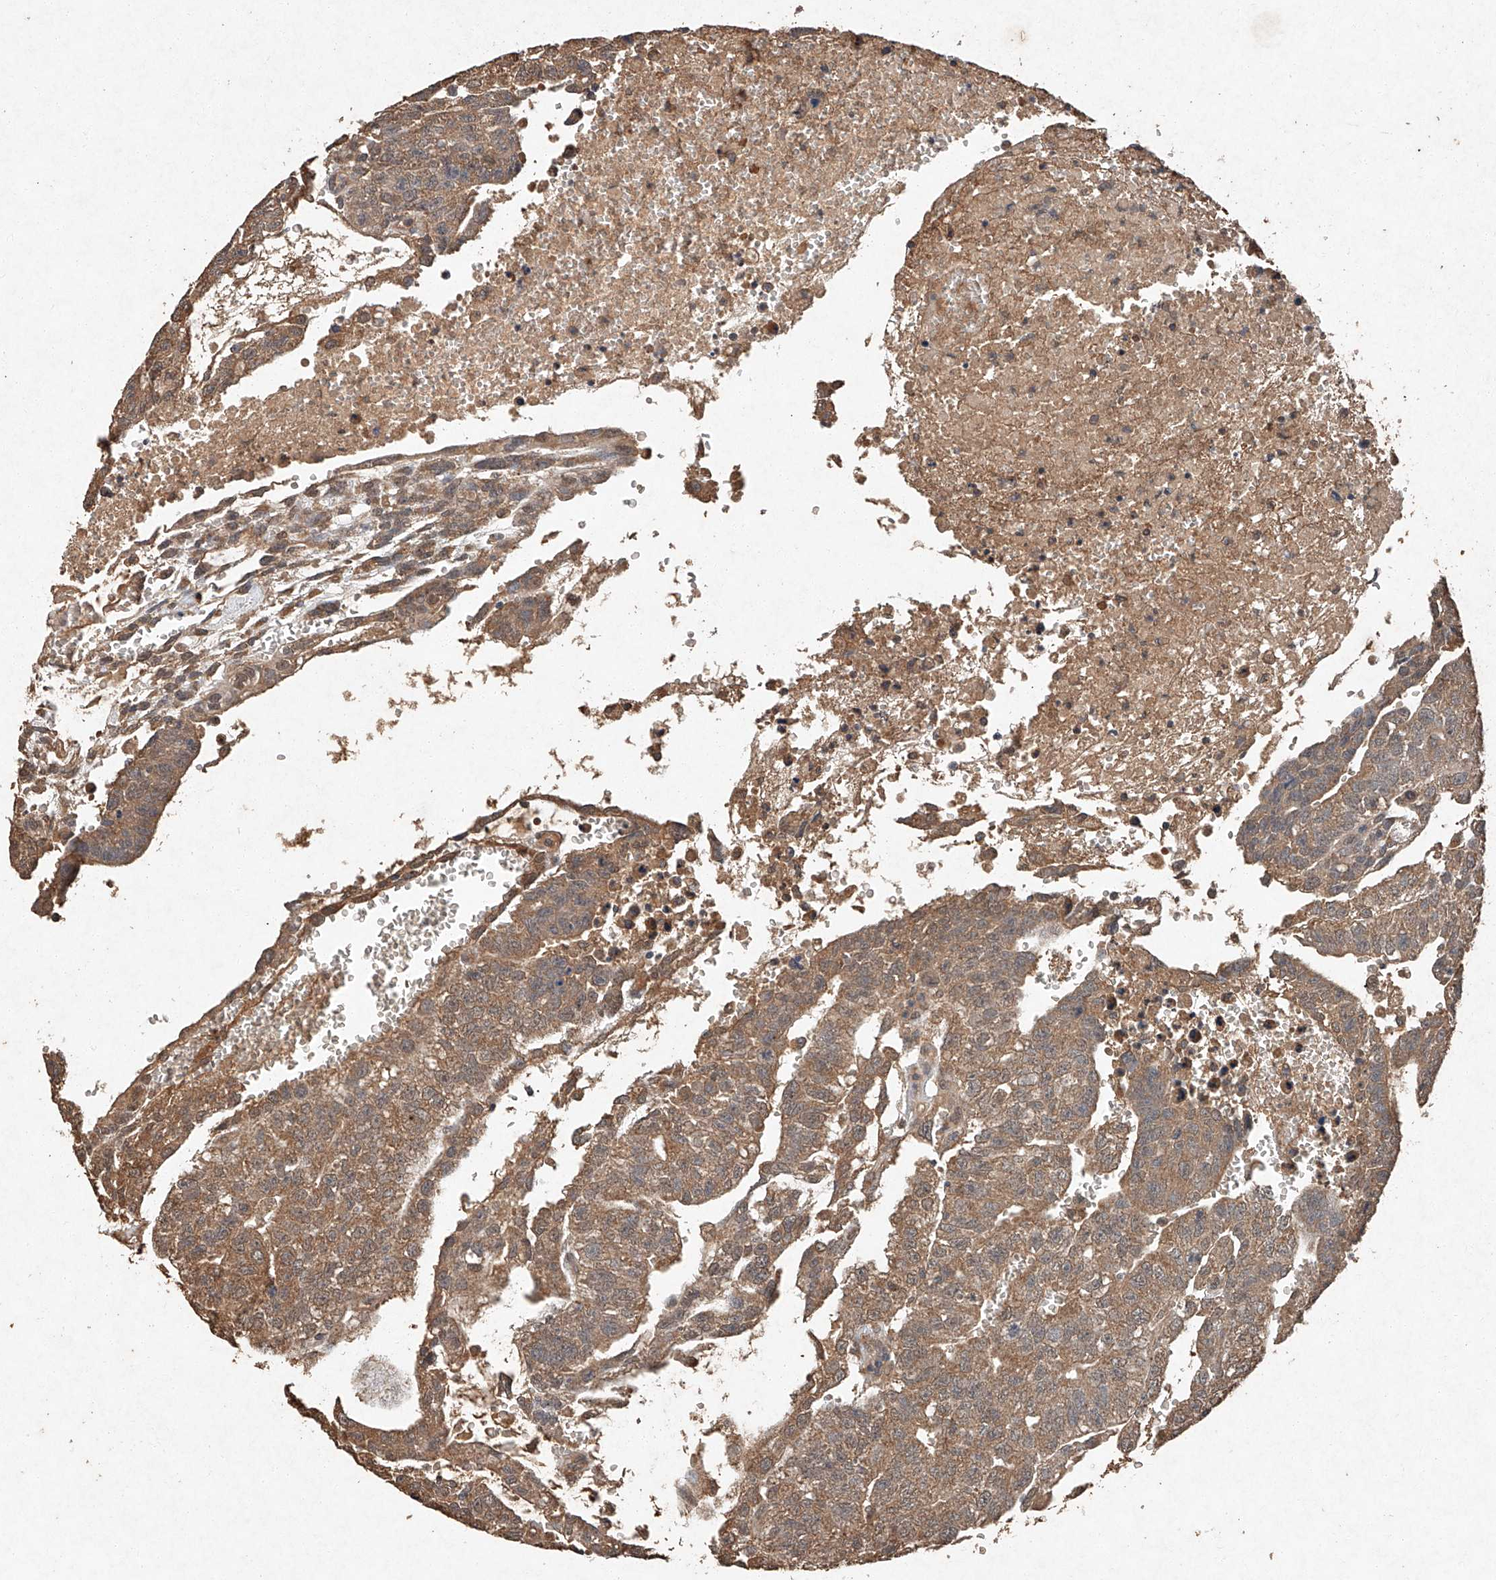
{"staining": {"intensity": "moderate", "quantity": ">75%", "location": "cytoplasmic/membranous"}, "tissue": "testis cancer", "cell_type": "Tumor cells", "image_type": "cancer", "snomed": [{"axis": "morphology", "description": "Seminoma, NOS"}, {"axis": "morphology", "description": "Carcinoma, Embryonal, NOS"}, {"axis": "topography", "description": "Testis"}], "caption": "Testis embryonal carcinoma tissue shows moderate cytoplasmic/membranous expression in approximately >75% of tumor cells, visualized by immunohistochemistry.", "gene": "STK3", "patient": {"sex": "male", "age": 52}}